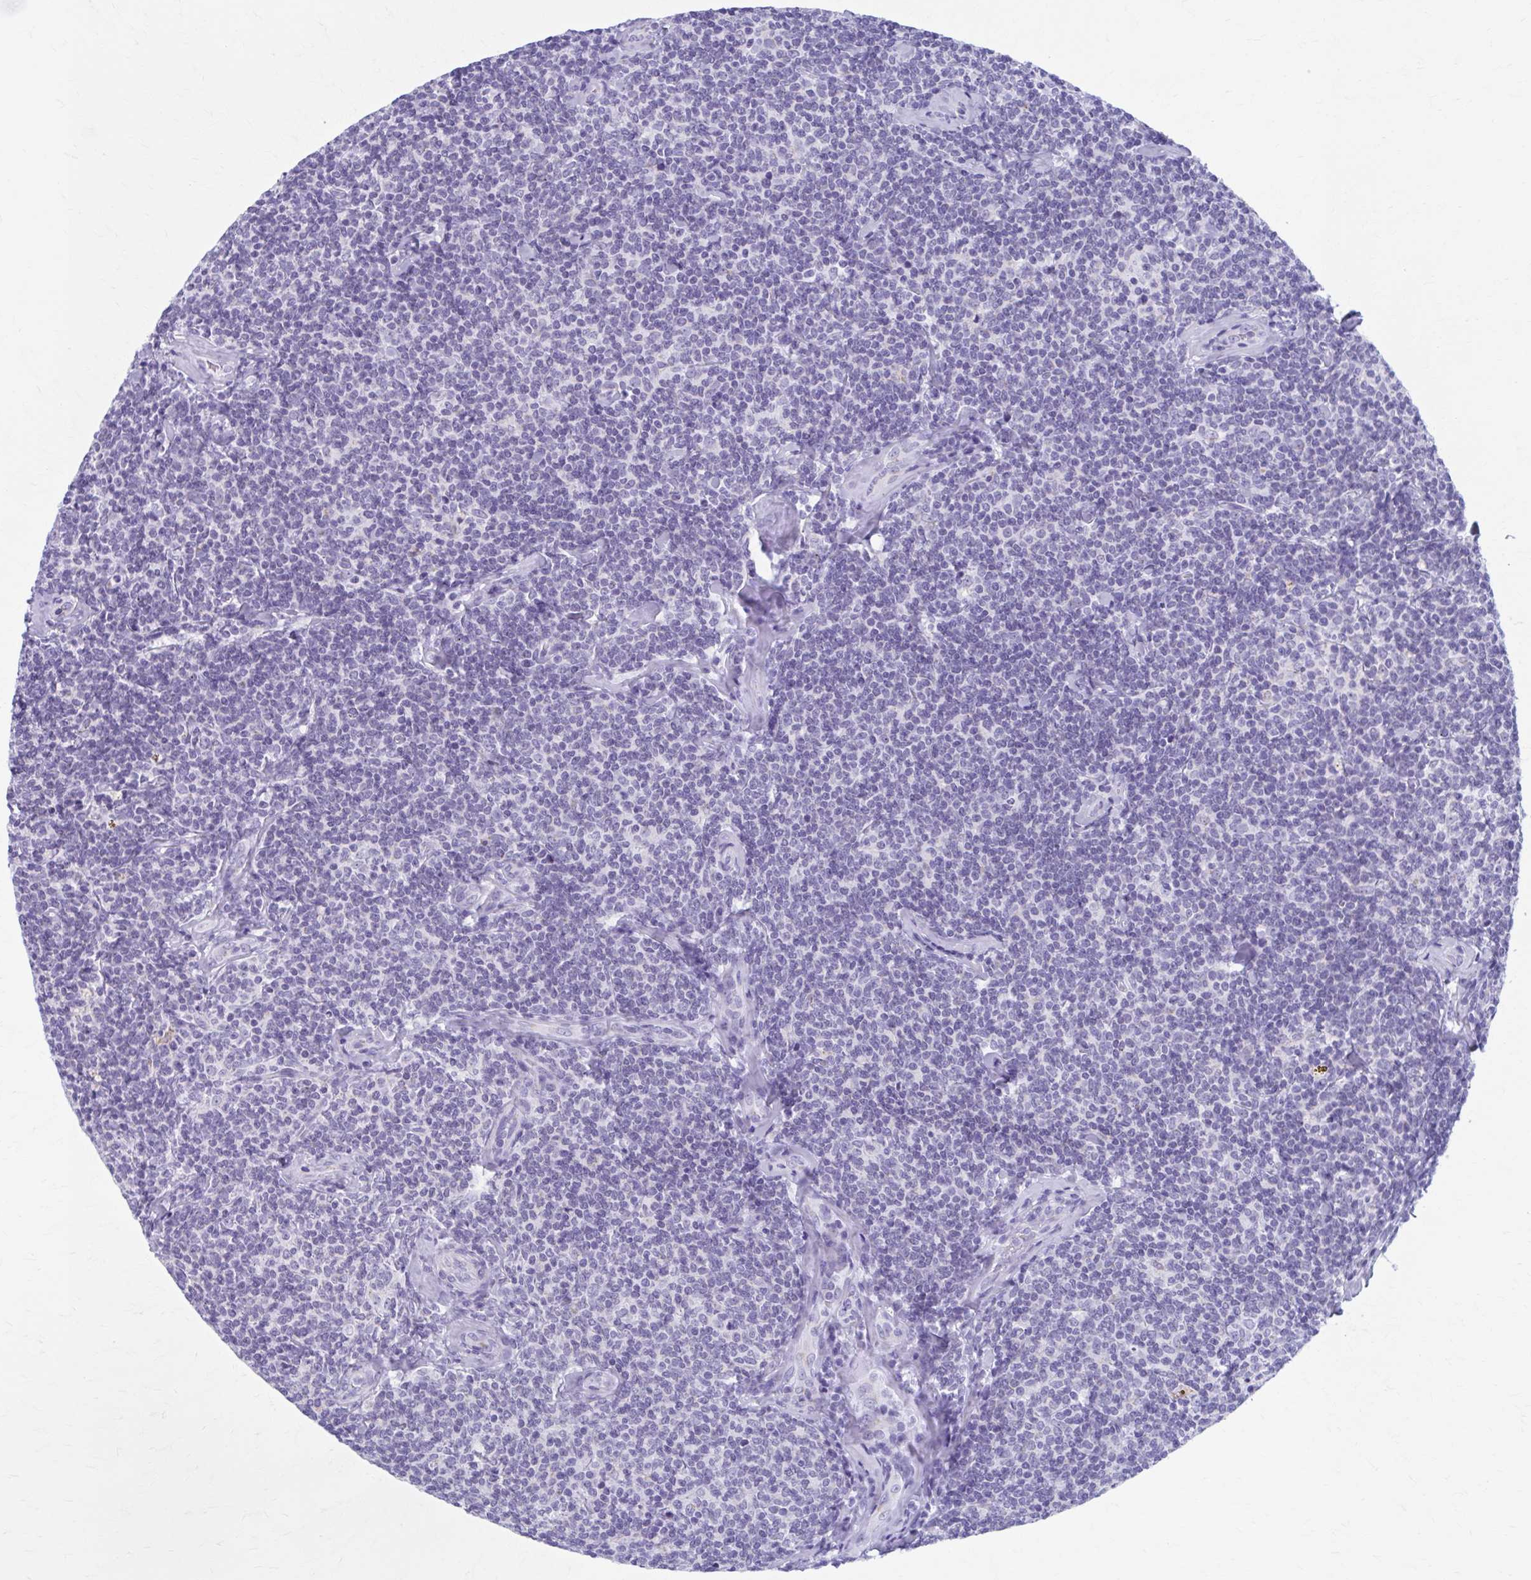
{"staining": {"intensity": "negative", "quantity": "none", "location": "none"}, "tissue": "lymphoma", "cell_type": "Tumor cells", "image_type": "cancer", "snomed": [{"axis": "morphology", "description": "Malignant lymphoma, non-Hodgkin's type, Low grade"}, {"axis": "topography", "description": "Lymph node"}], "caption": "Tumor cells are negative for protein expression in human malignant lymphoma, non-Hodgkin's type (low-grade).", "gene": "KCNE2", "patient": {"sex": "female", "age": 56}}